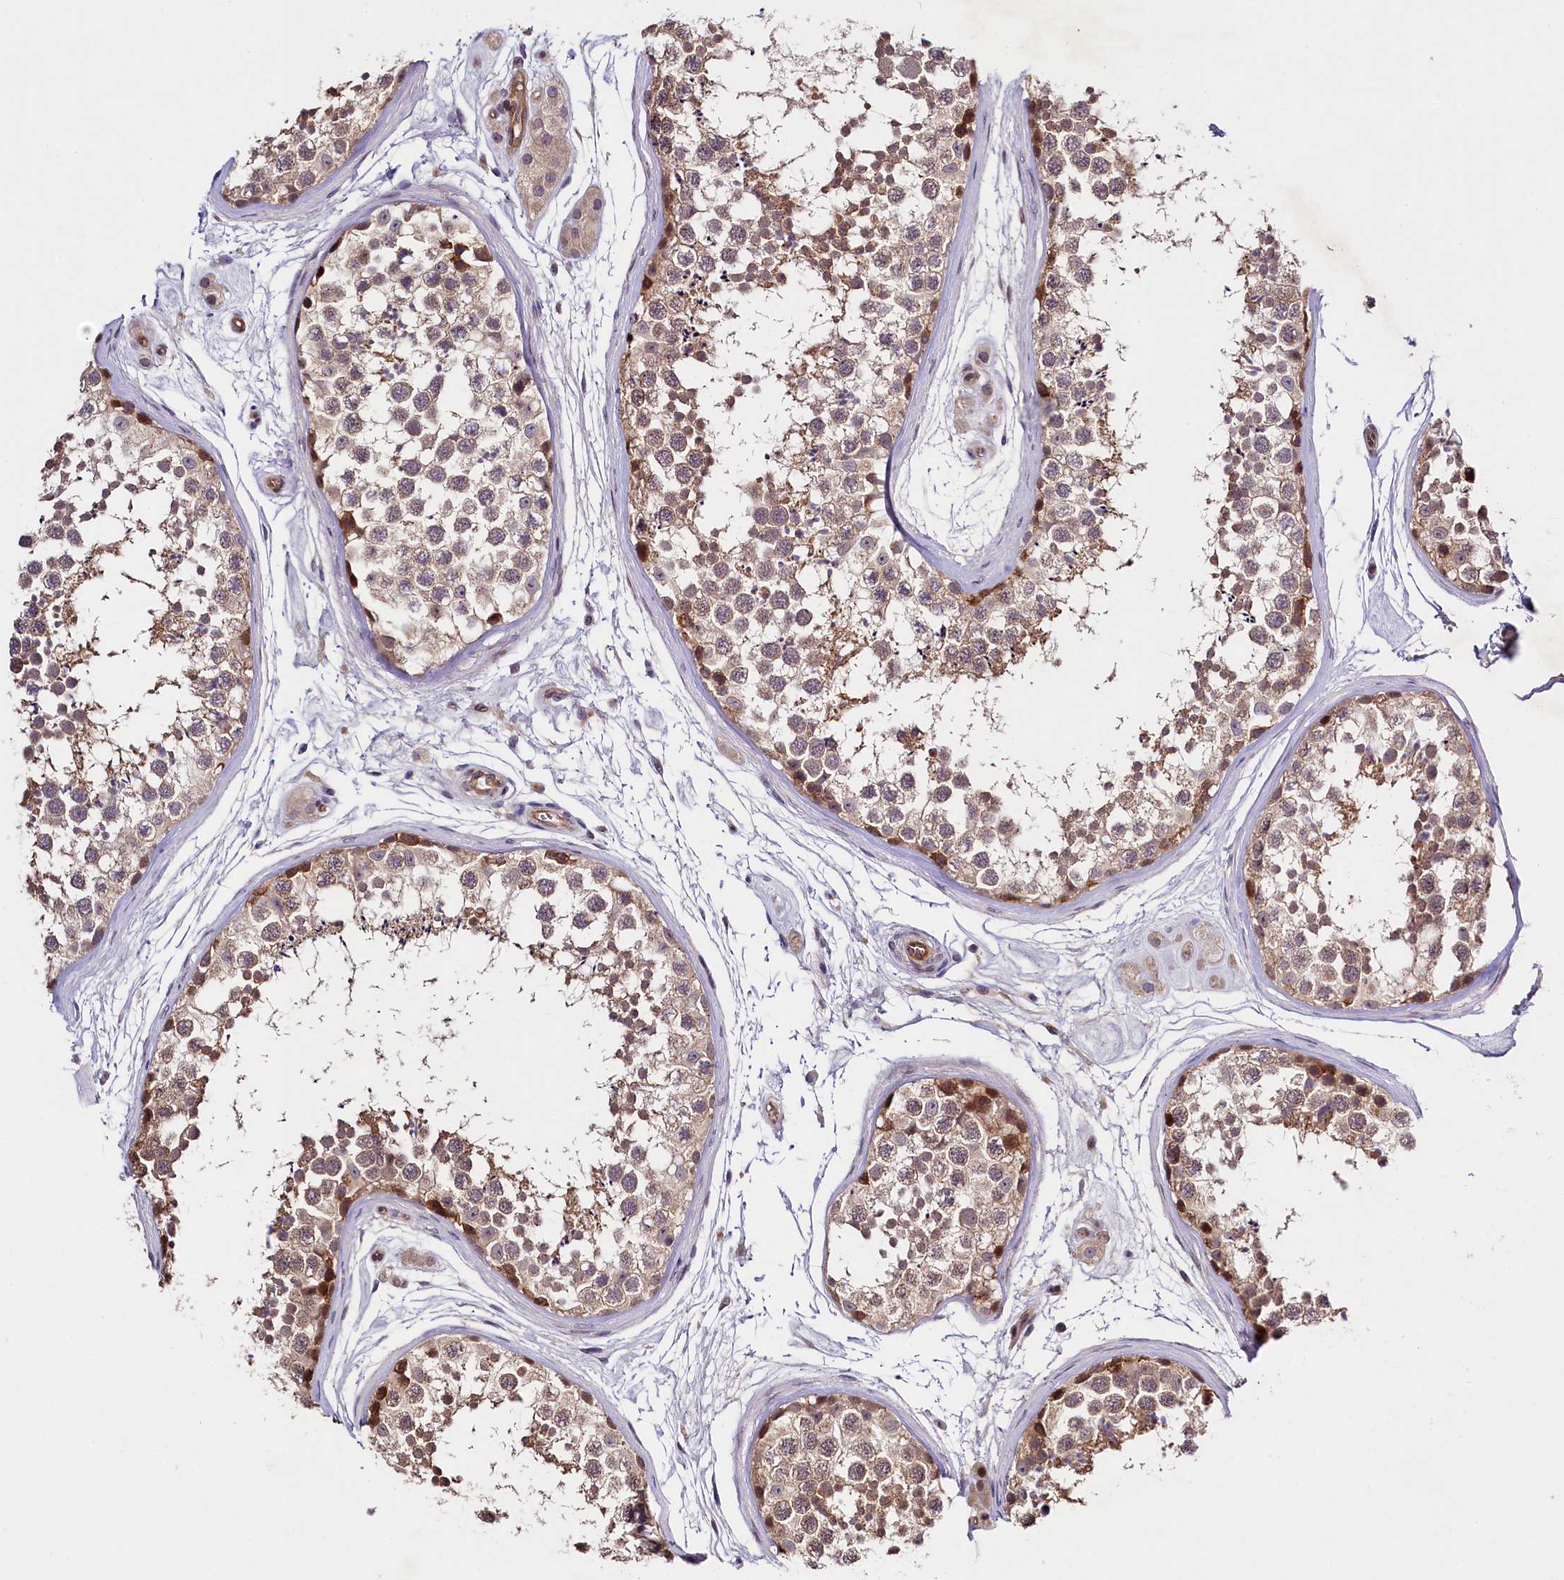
{"staining": {"intensity": "moderate", "quantity": "25%-75%", "location": "cytoplasmic/membranous"}, "tissue": "testis", "cell_type": "Cells in seminiferous ducts", "image_type": "normal", "snomed": [{"axis": "morphology", "description": "Normal tissue, NOS"}, {"axis": "topography", "description": "Testis"}], "caption": "An IHC image of benign tissue is shown. Protein staining in brown shows moderate cytoplasmic/membranous positivity in testis within cells in seminiferous ducts. The protein of interest is stained brown, and the nuclei are stained in blue (DAB IHC with brightfield microscopy, high magnification).", "gene": "SNRK", "patient": {"sex": "male", "age": 56}}